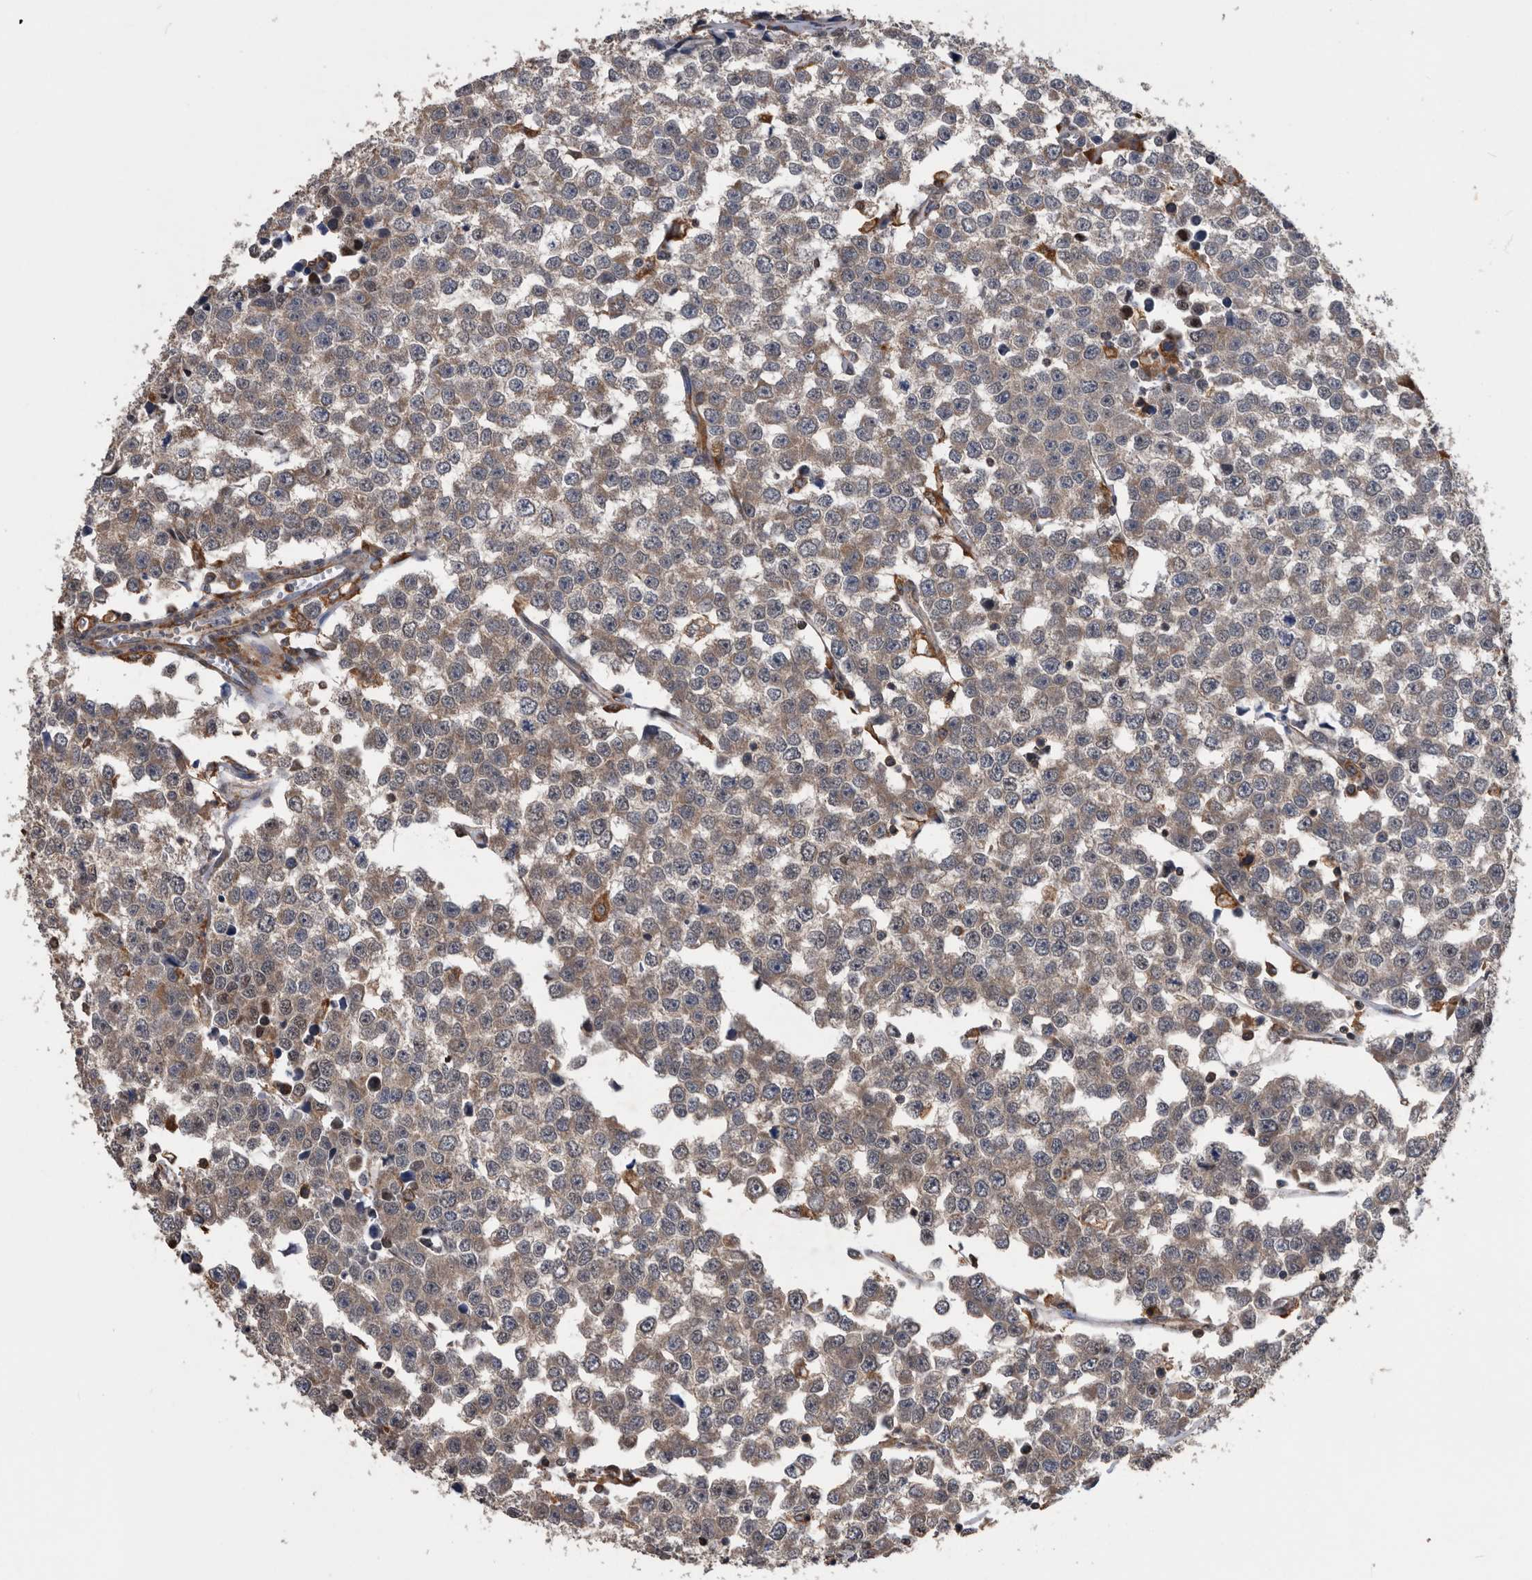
{"staining": {"intensity": "moderate", "quantity": ">75%", "location": "cytoplasmic/membranous"}, "tissue": "testis cancer", "cell_type": "Tumor cells", "image_type": "cancer", "snomed": [{"axis": "morphology", "description": "Seminoma, NOS"}, {"axis": "morphology", "description": "Carcinoma, Embryonal, NOS"}, {"axis": "topography", "description": "Testis"}], "caption": "Moderate cytoplasmic/membranous protein positivity is identified in about >75% of tumor cells in seminoma (testis). Using DAB (brown) and hematoxylin (blue) stains, captured at high magnification using brightfield microscopy.", "gene": "NRBP1", "patient": {"sex": "male", "age": 52}}